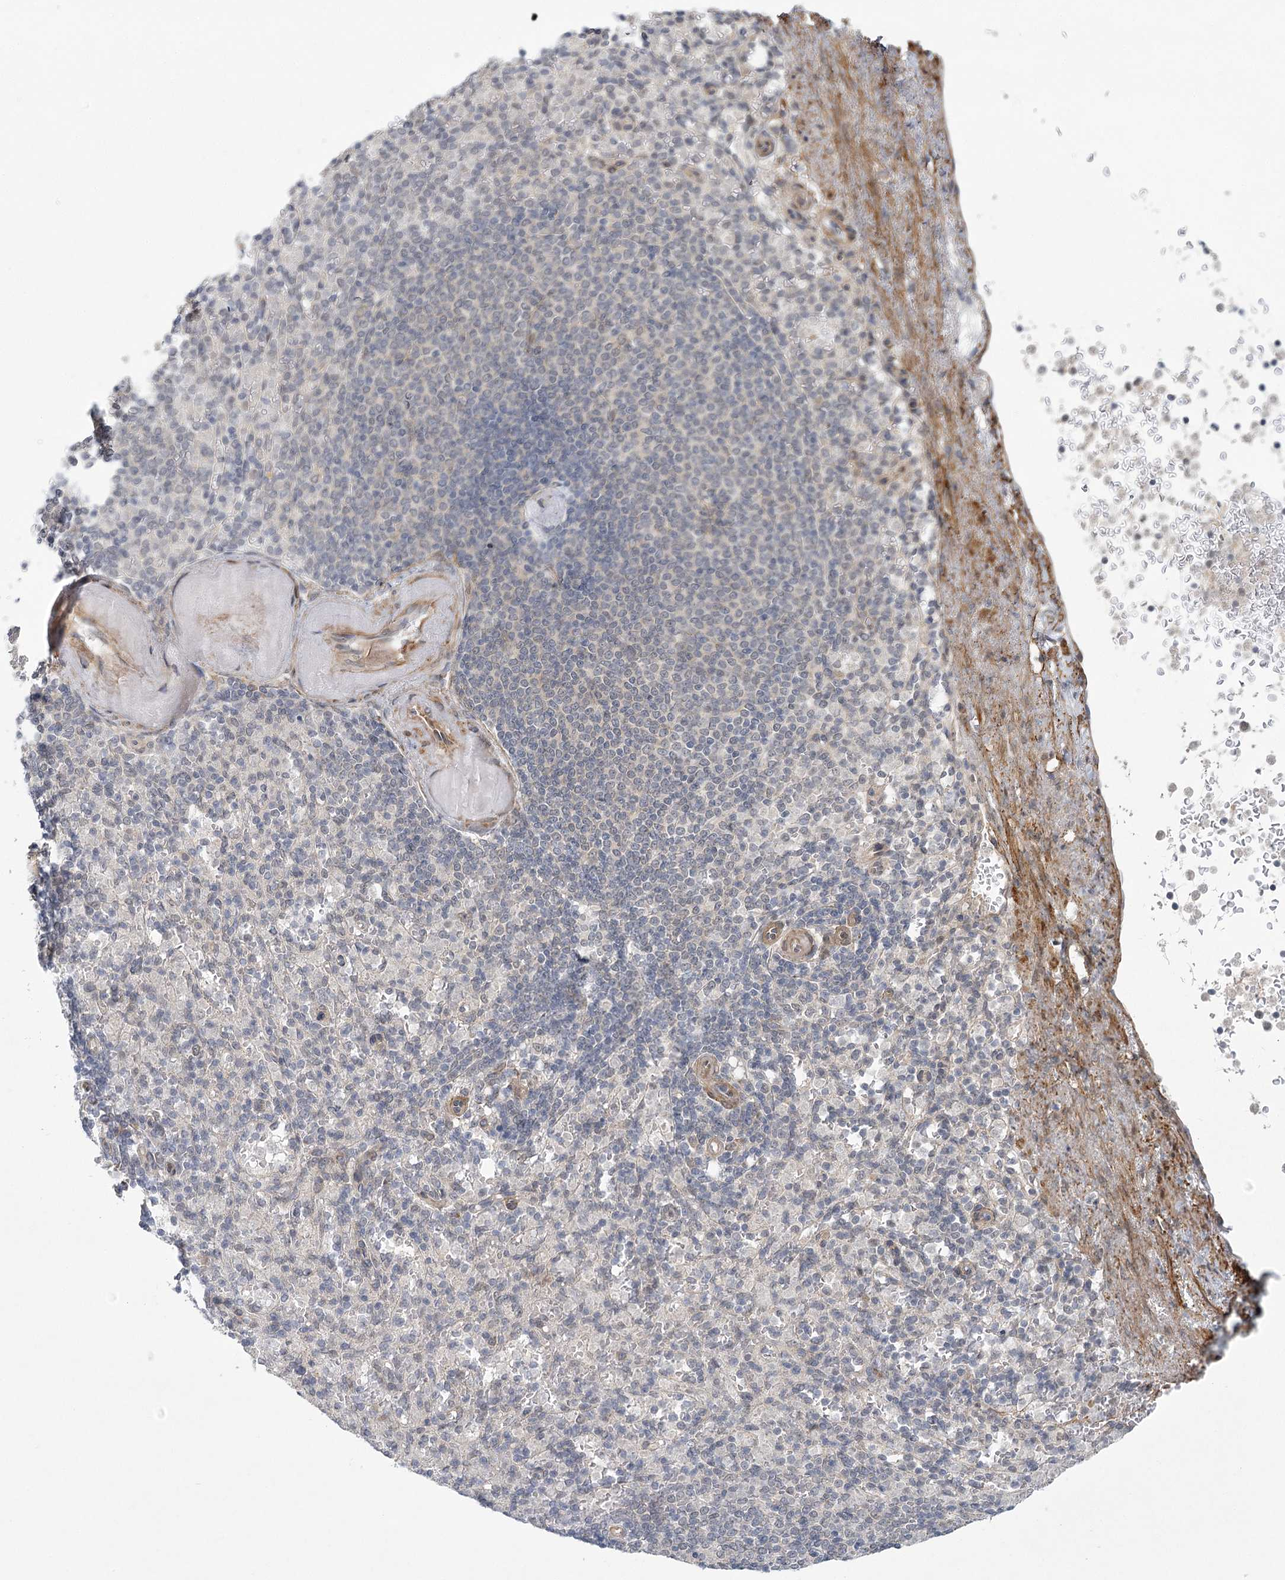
{"staining": {"intensity": "negative", "quantity": "none", "location": "none"}, "tissue": "spleen", "cell_type": "Cells in red pulp", "image_type": "normal", "snomed": [{"axis": "morphology", "description": "Normal tissue, NOS"}, {"axis": "topography", "description": "Spleen"}], "caption": "Immunohistochemical staining of normal human spleen shows no significant positivity in cells in red pulp. (DAB IHC with hematoxylin counter stain).", "gene": "MED28", "patient": {"sex": "female", "age": 74}}